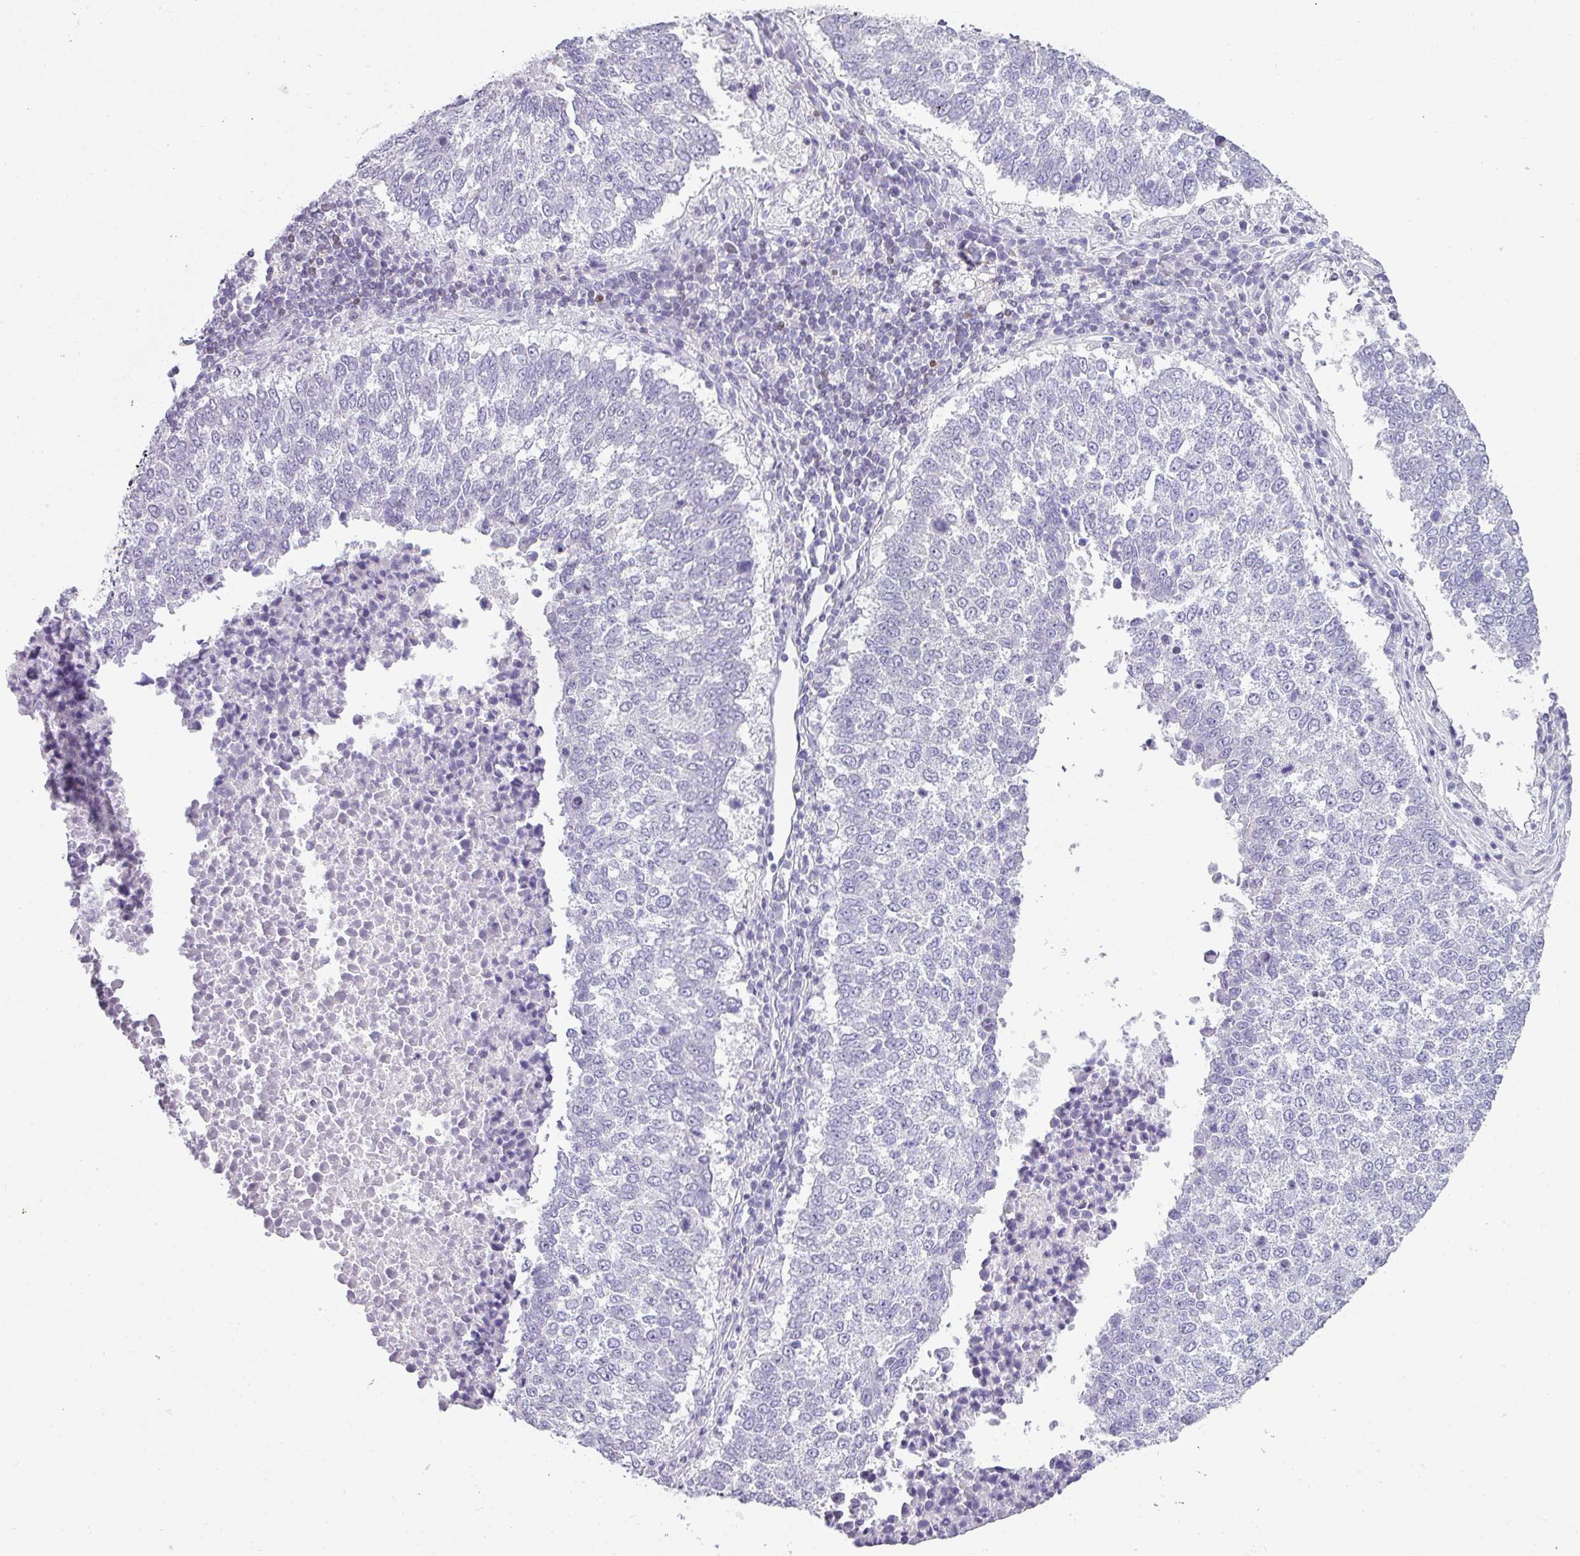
{"staining": {"intensity": "negative", "quantity": "none", "location": "none"}, "tissue": "lung cancer", "cell_type": "Tumor cells", "image_type": "cancer", "snomed": [{"axis": "morphology", "description": "Squamous cell carcinoma, NOS"}, {"axis": "topography", "description": "Lung"}], "caption": "High magnification brightfield microscopy of lung cancer stained with DAB (3,3'-diaminobenzidine) (brown) and counterstained with hematoxylin (blue): tumor cells show no significant expression. (DAB immunohistochemistry (IHC), high magnification).", "gene": "STAT5A", "patient": {"sex": "male", "age": 73}}